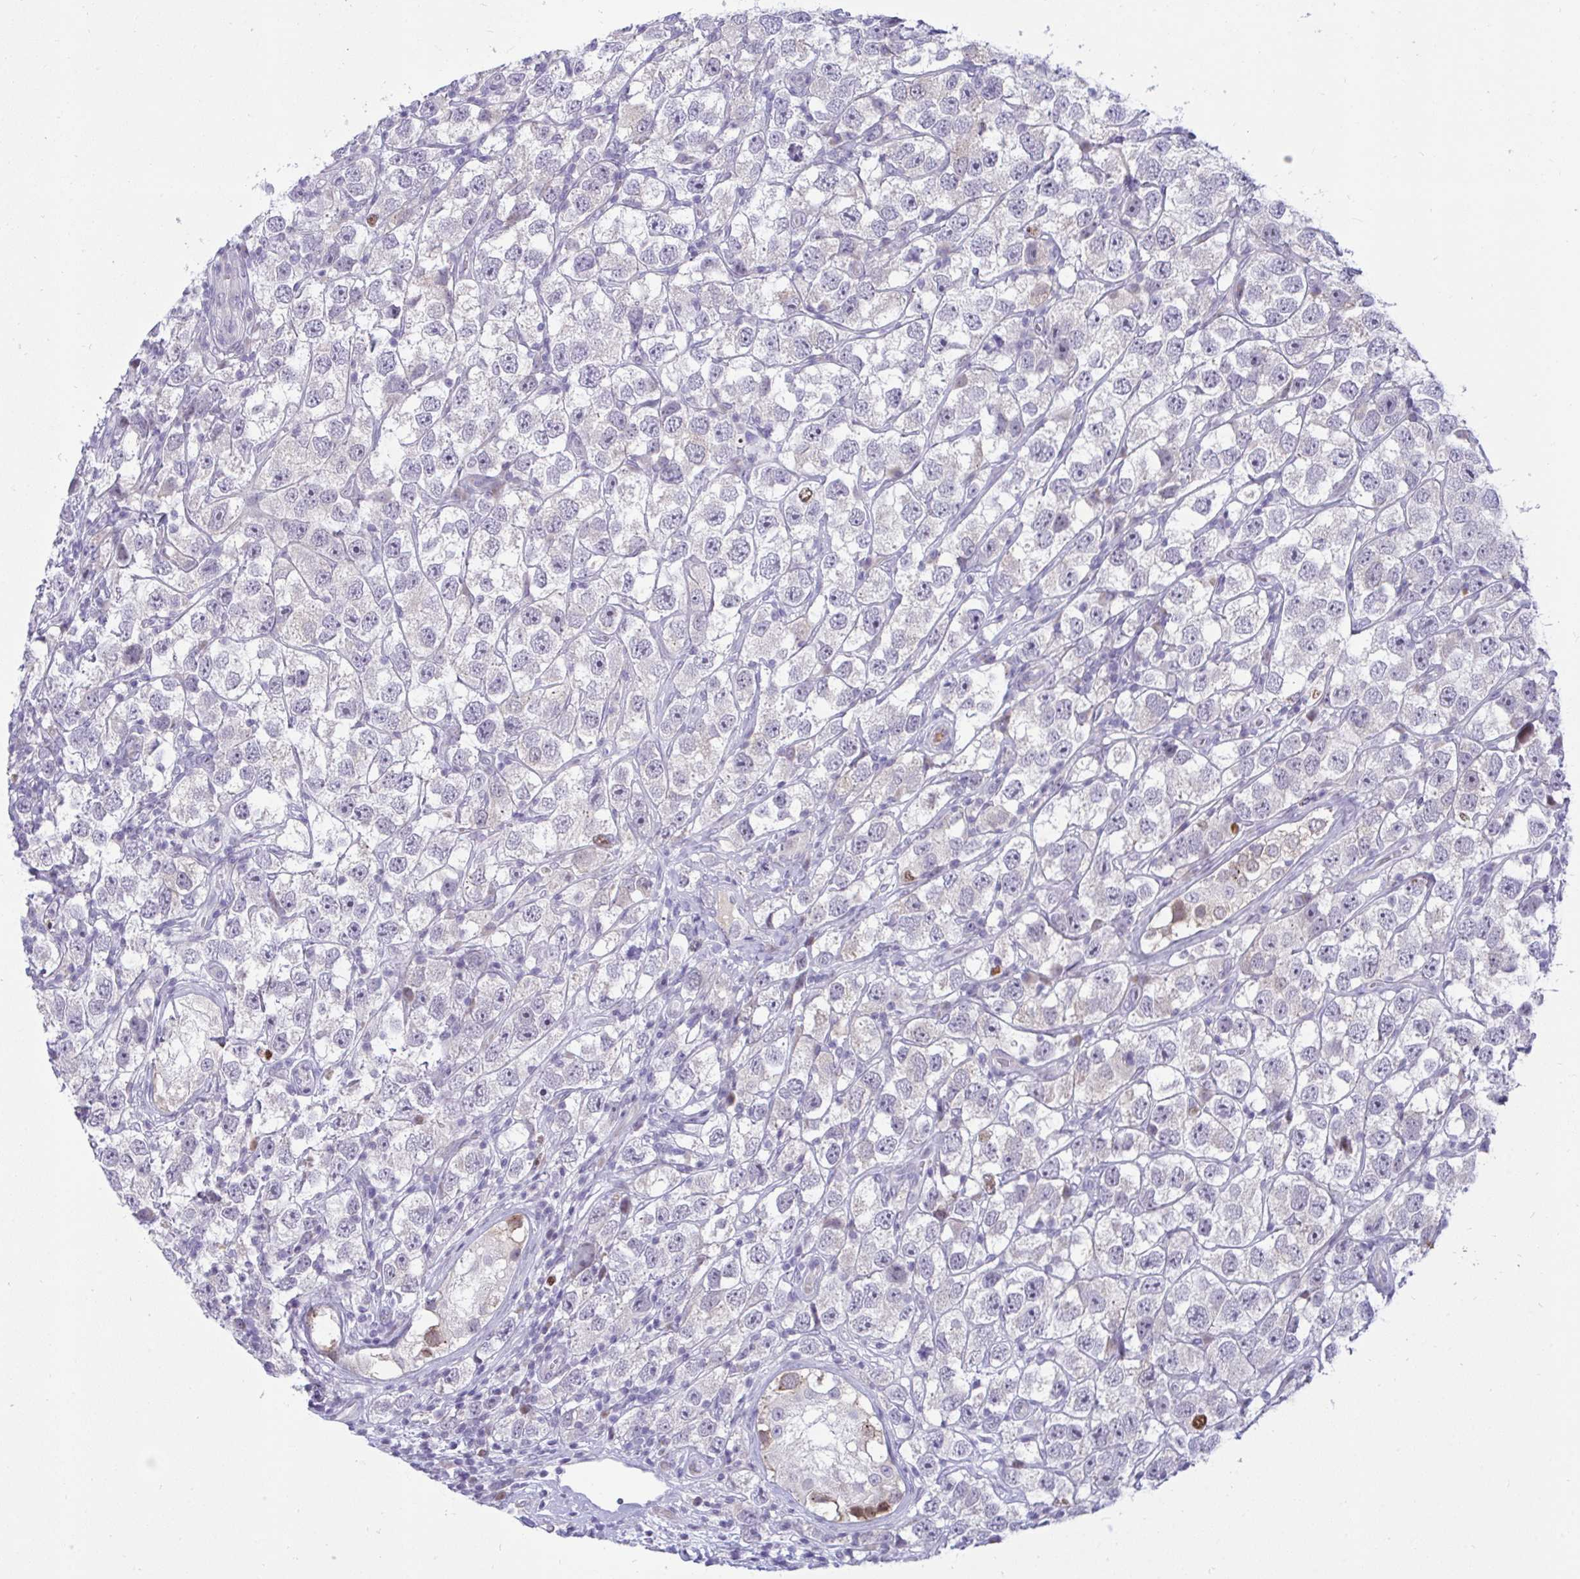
{"staining": {"intensity": "negative", "quantity": "none", "location": "none"}, "tissue": "testis cancer", "cell_type": "Tumor cells", "image_type": "cancer", "snomed": [{"axis": "morphology", "description": "Seminoma, NOS"}, {"axis": "topography", "description": "Testis"}], "caption": "An IHC image of testis cancer (seminoma) is shown. There is no staining in tumor cells of testis cancer (seminoma). (Stains: DAB (3,3'-diaminobenzidine) immunohistochemistry (IHC) with hematoxylin counter stain, Microscopy: brightfield microscopy at high magnification).", "gene": "EPOP", "patient": {"sex": "male", "age": 26}}